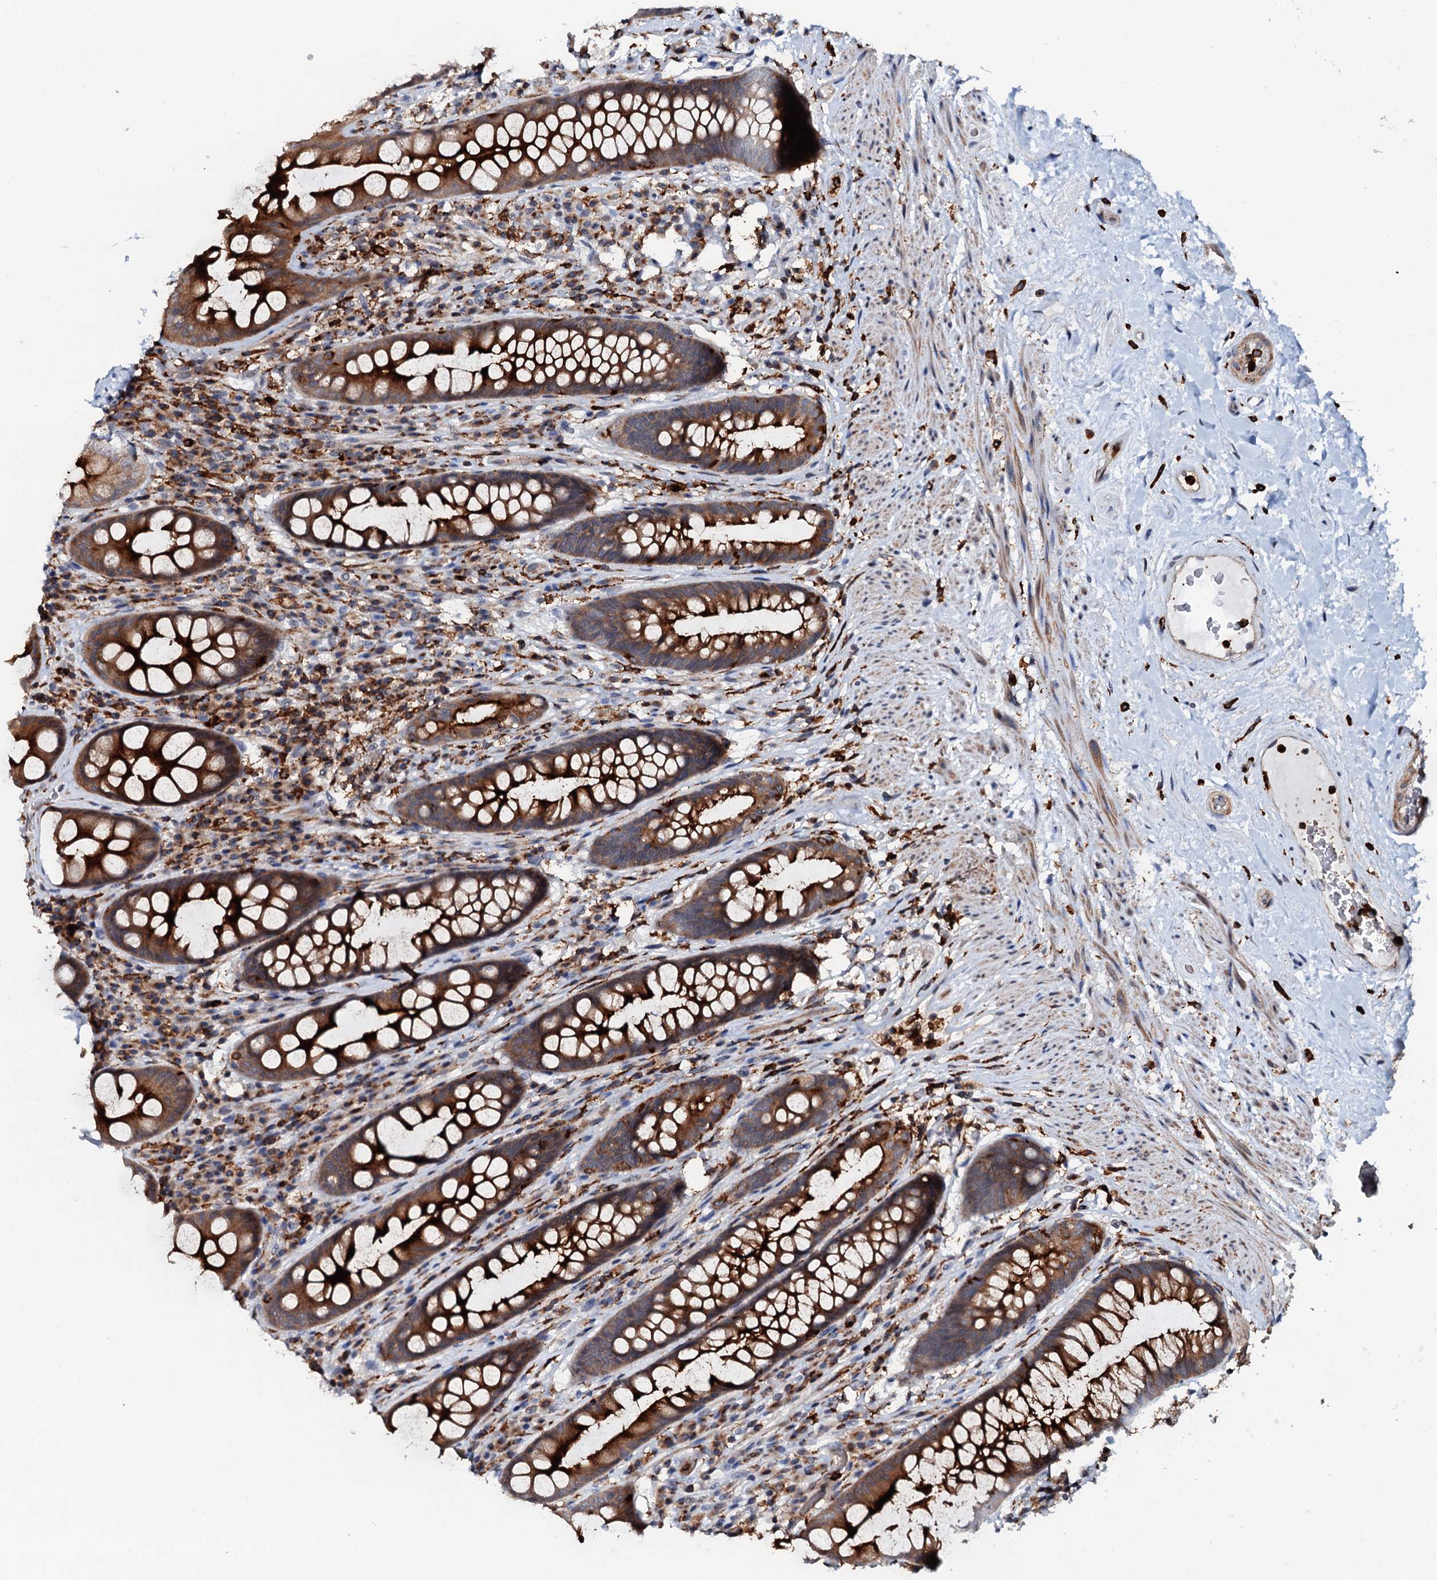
{"staining": {"intensity": "strong", "quantity": ">75%", "location": "cytoplasmic/membranous"}, "tissue": "rectum", "cell_type": "Glandular cells", "image_type": "normal", "snomed": [{"axis": "morphology", "description": "Normal tissue, NOS"}, {"axis": "topography", "description": "Rectum"}], "caption": "Rectum stained for a protein (brown) shows strong cytoplasmic/membranous positive staining in about >75% of glandular cells.", "gene": "VAMP8", "patient": {"sex": "male", "age": 74}}